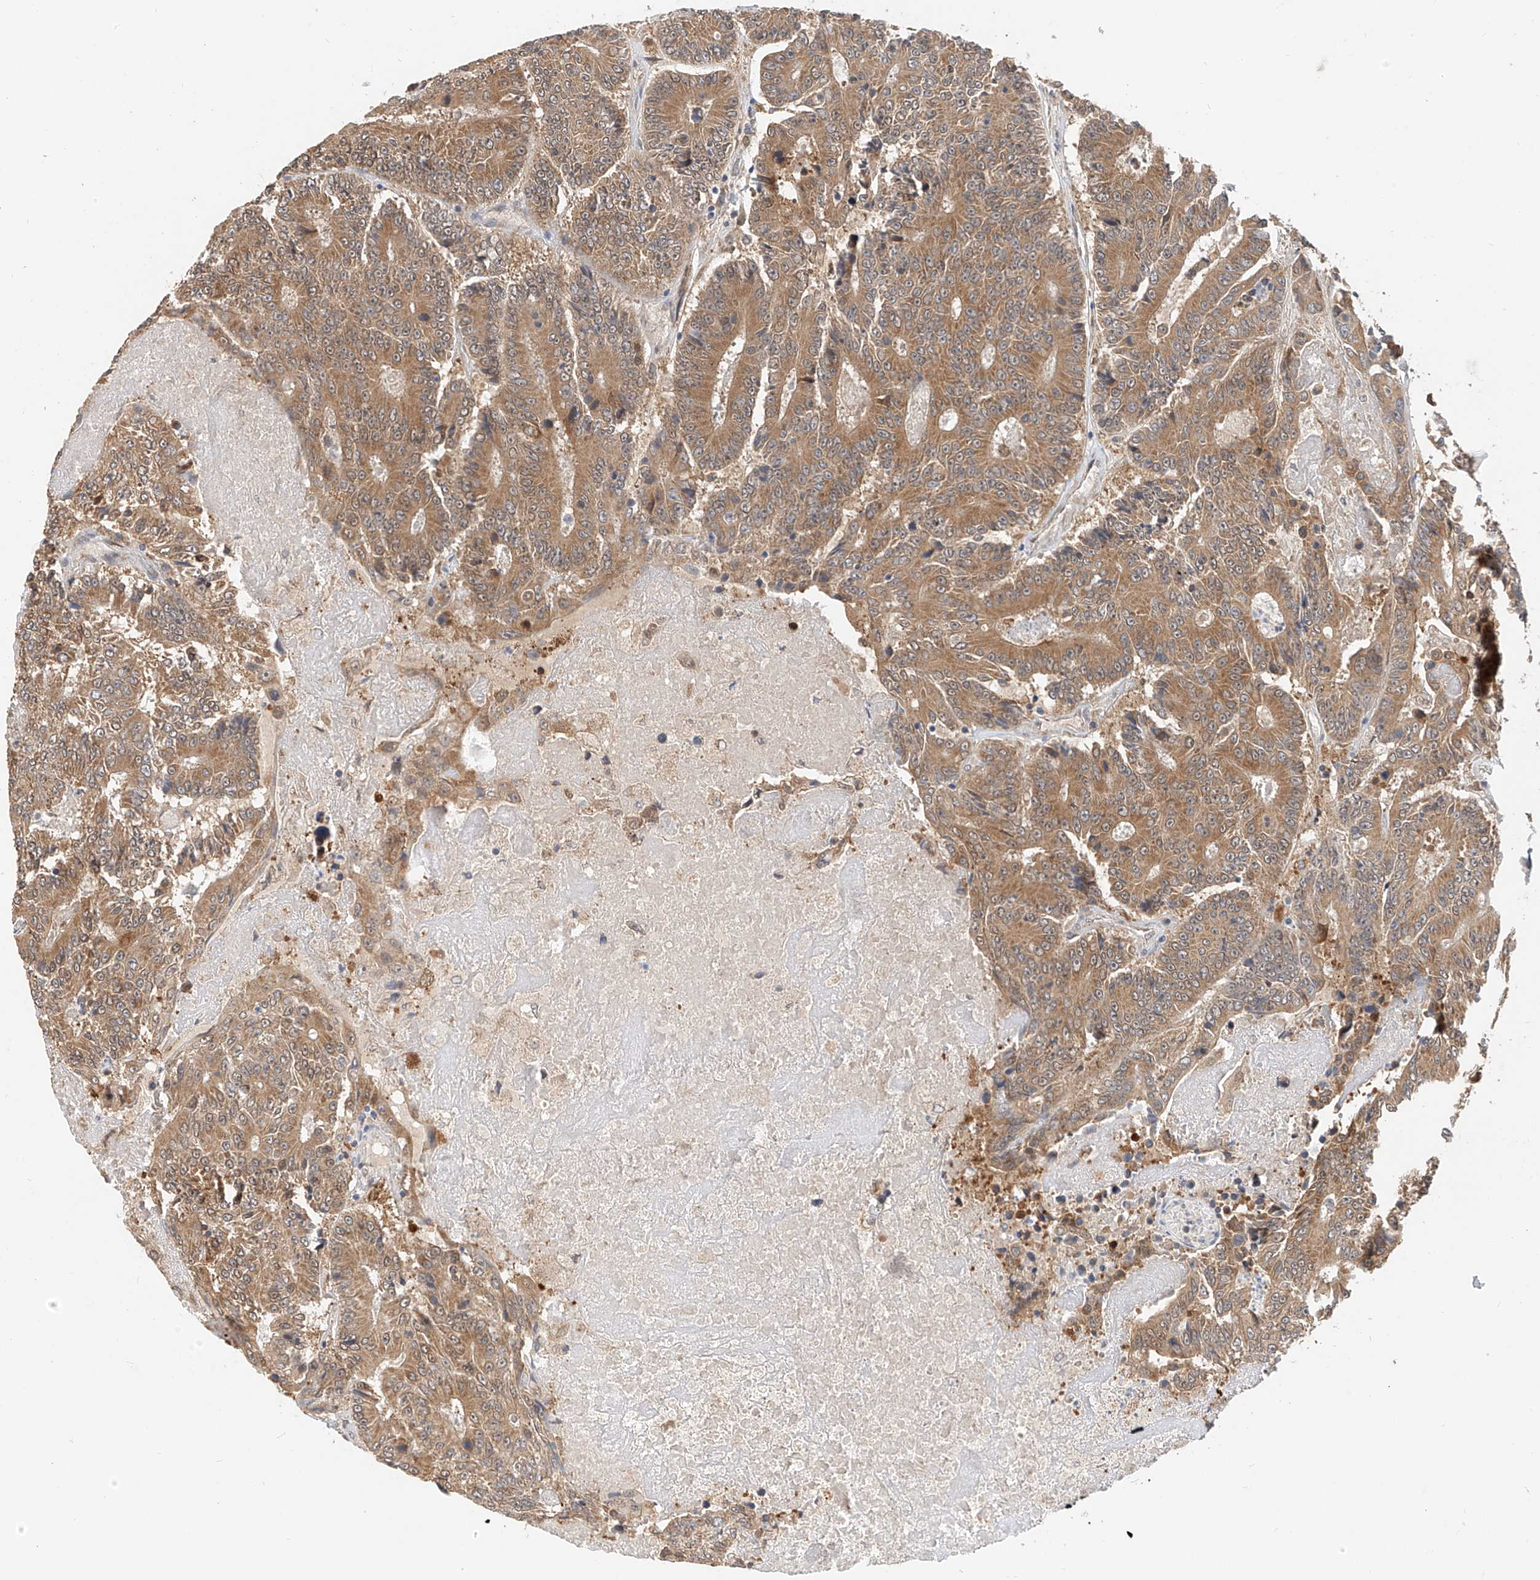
{"staining": {"intensity": "moderate", "quantity": ">75%", "location": "cytoplasmic/membranous"}, "tissue": "colorectal cancer", "cell_type": "Tumor cells", "image_type": "cancer", "snomed": [{"axis": "morphology", "description": "Adenocarcinoma, NOS"}, {"axis": "topography", "description": "Colon"}], "caption": "Tumor cells demonstrate medium levels of moderate cytoplasmic/membranous positivity in approximately >75% of cells in human colorectal cancer (adenocarcinoma).", "gene": "PPA2", "patient": {"sex": "male", "age": 83}}